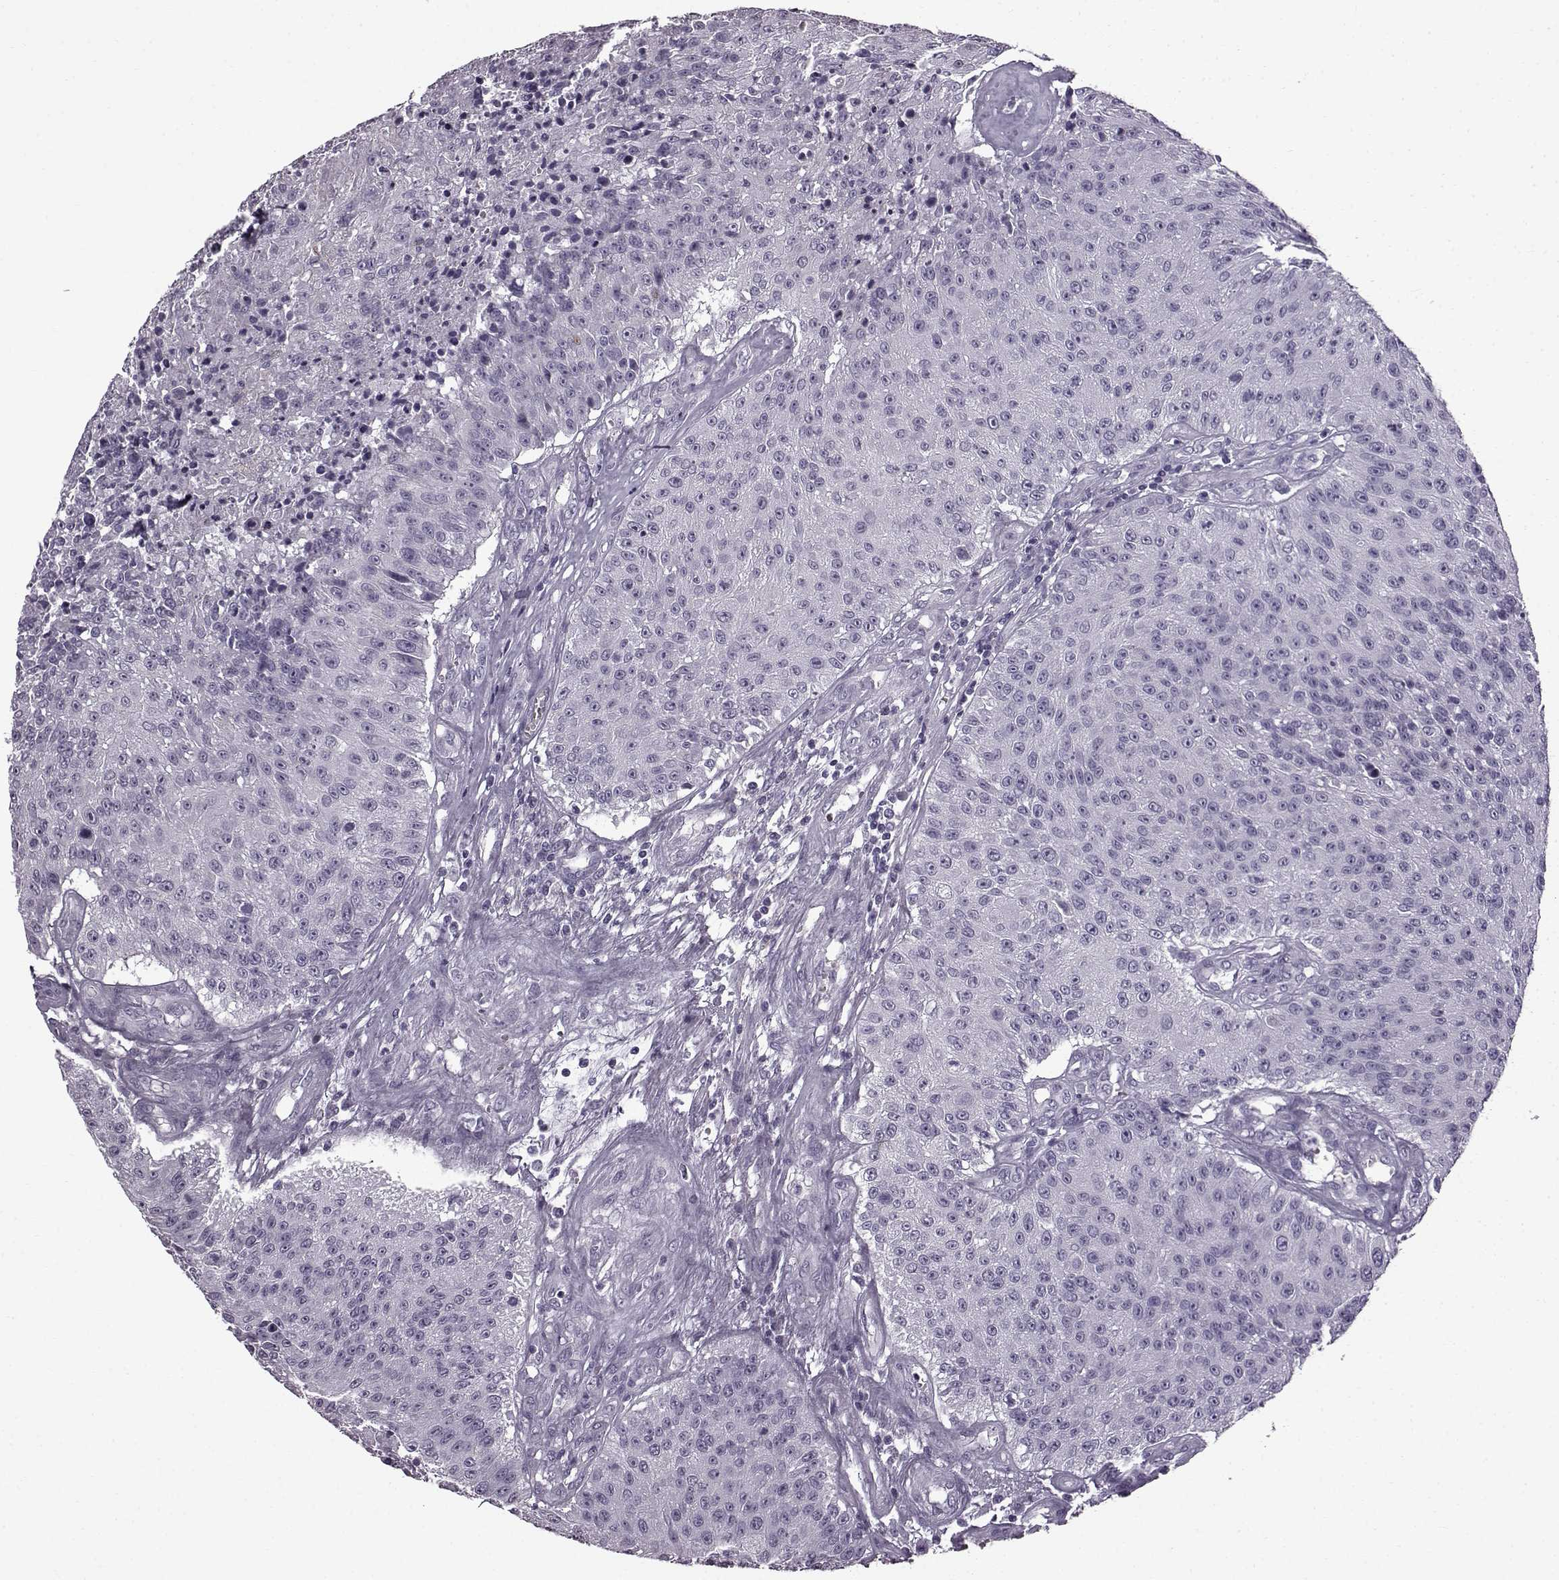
{"staining": {"intensity": "negative", "quantity": "none", "location": "none"}, "tissue": "urothelial cancer", "cell_type": "Tumor cells", "image_type": "cancer", "snomed": [{"axis": "morphology", "description": "Urothelial carcinoma, NOS"}, {"axis": "topography", "description": "Urinary bladder"}], "caption": "A photomicrograph of urothelial cancer stained for a protein demonstrates no brown staining in tumor cells.", "gene": "SLC28A2", "patient": {"sex": "male", "age": 55}}